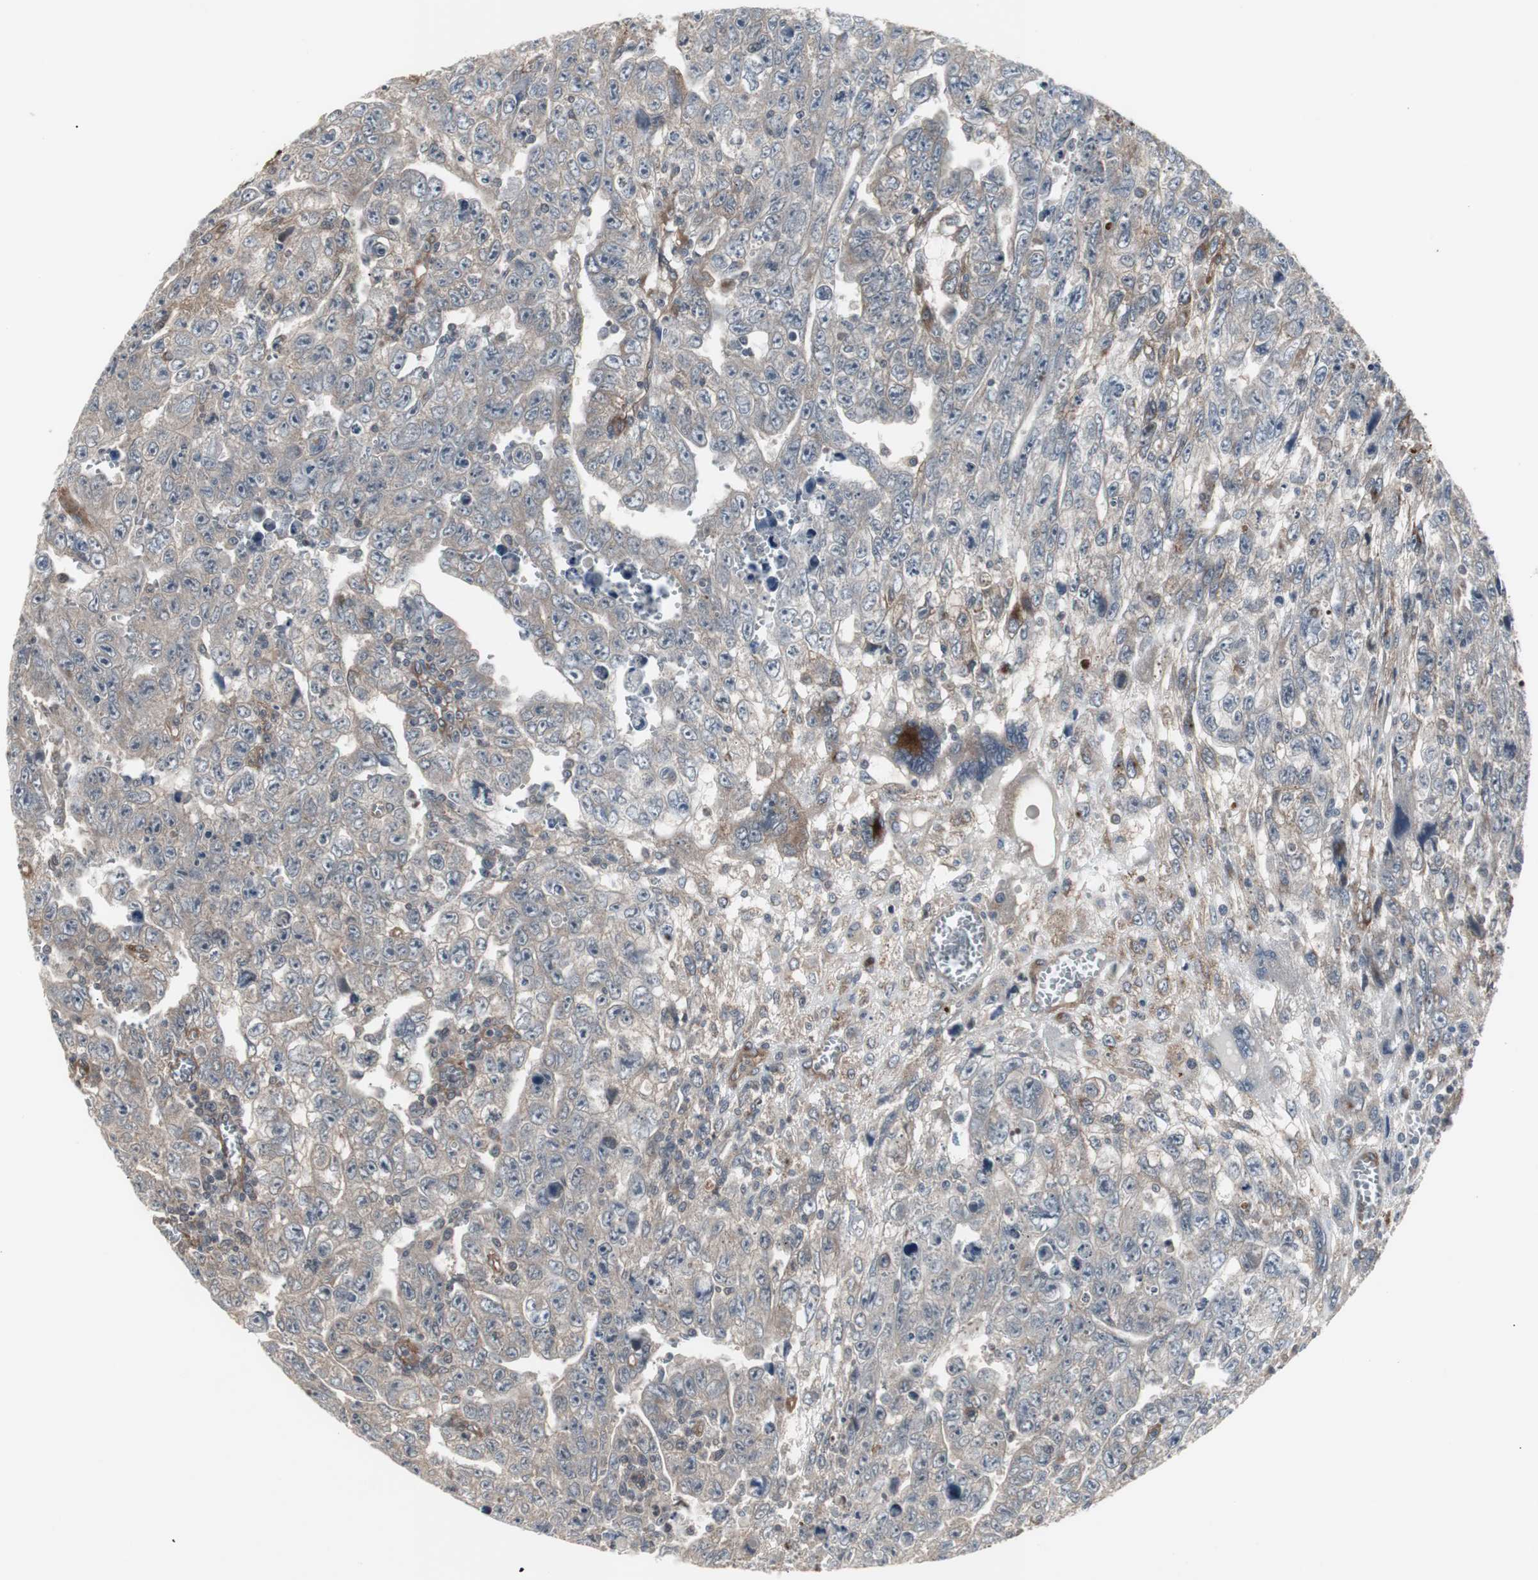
{"staining": {"intensity": "weak", "quantity": ">75%", "location": "cytoplasmic/membranous"}, "tissue": "testis cancer", "cell_type": "Tumor cells", "image_type": "cancer", "snomed": [{"axis": "morphology", "description": "Carcinoma, Embryonal, NOS"}, {"axis": "topography", "description": "Testis"}], "caption": "Protein expression by immunohistochemistry exhibits weak cytoplasmic/membranous staining in about >75% of tumor cells in testis cancer (embryonal carcinoma). (DAB (3,3'-diaminobenzidine) IHC, brown staining for protein, blue staining for nuclei).", "gene": "ATP2B2", "patient": {"sex": "male", "age": 28}}